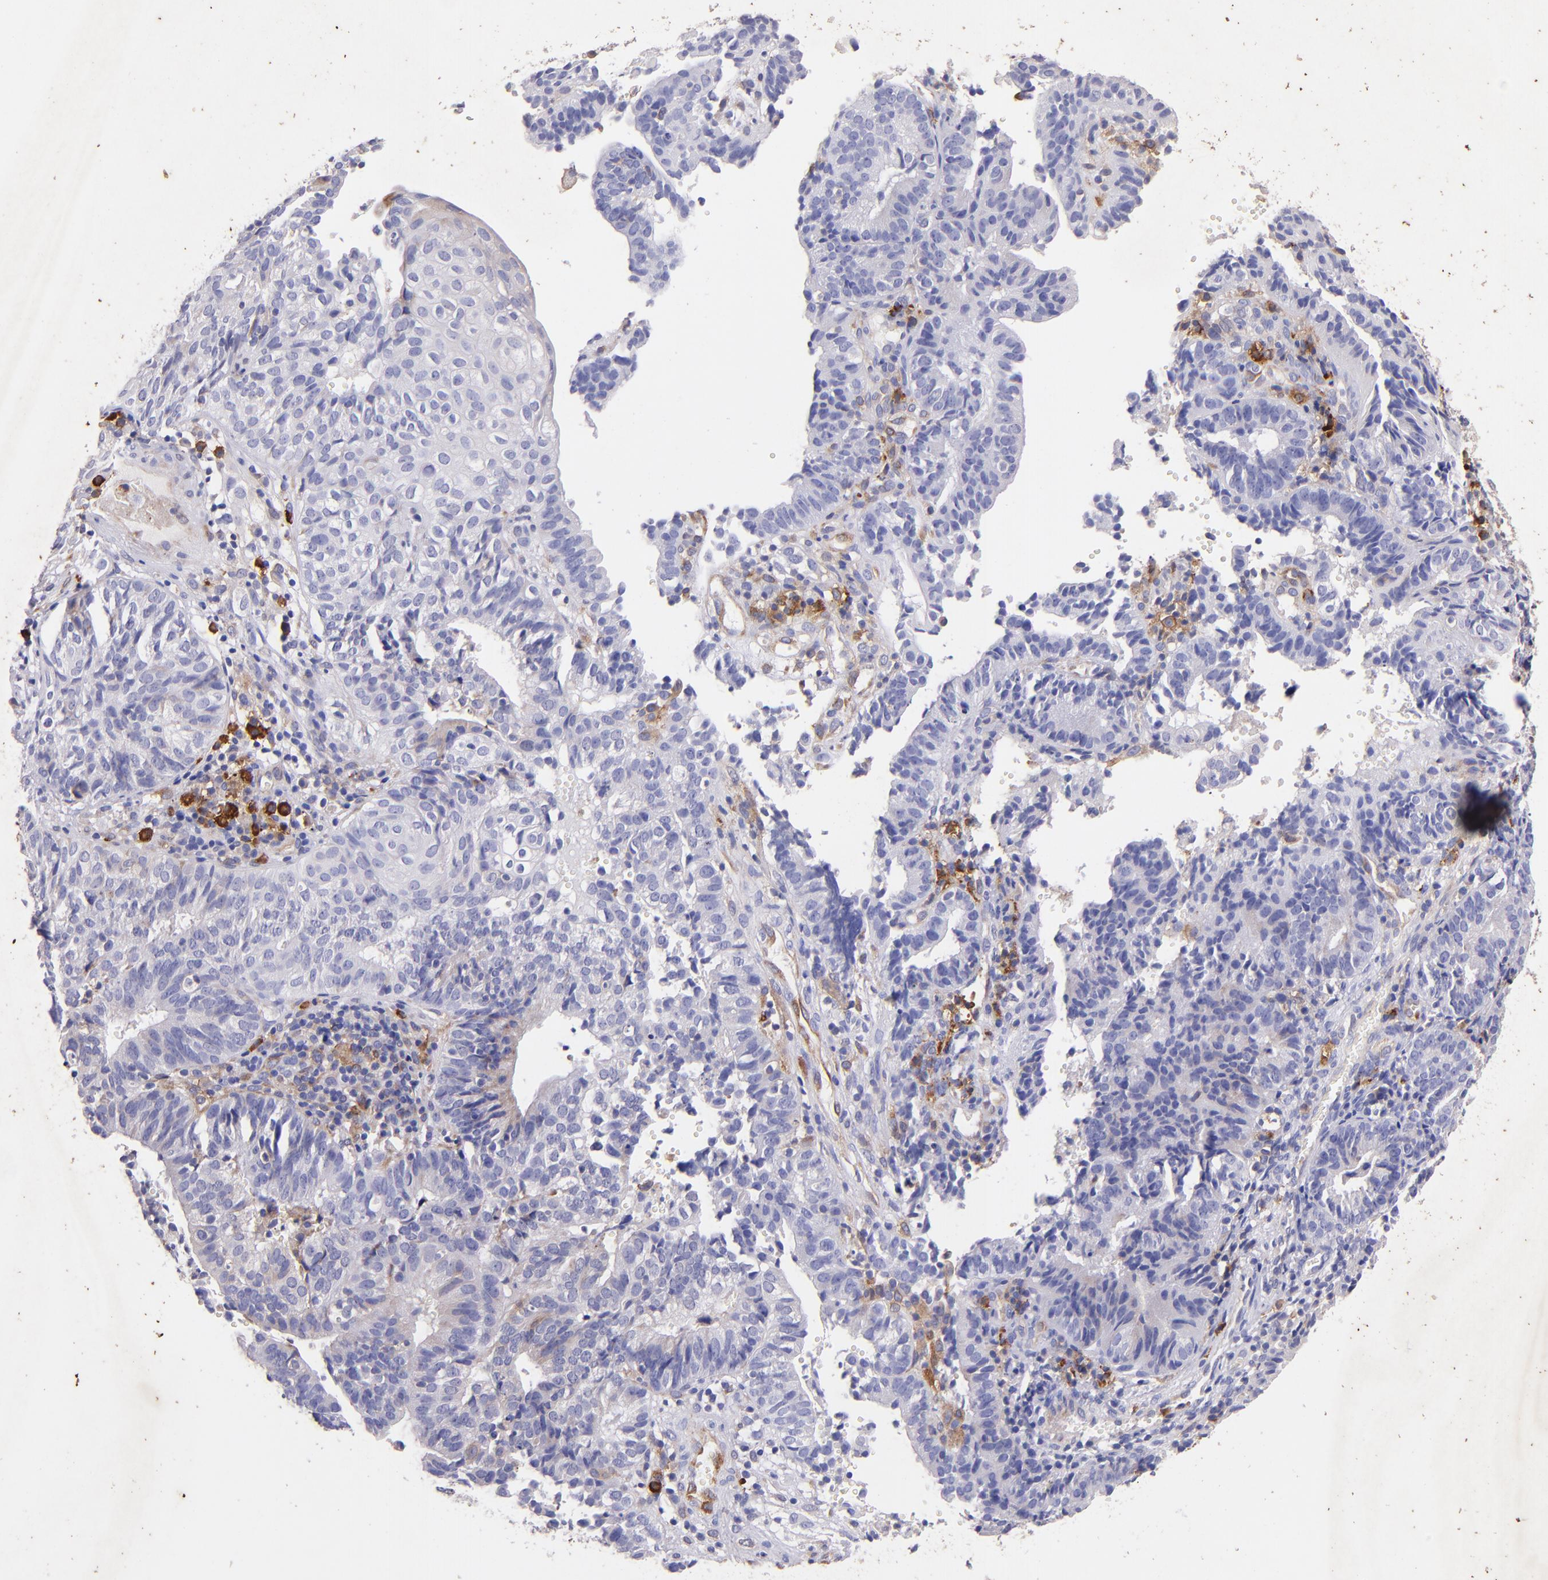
{"staining": {"intensity": "weak", "quantity": "25%-75%", "location": "cytoplasmic/membranous"}, "tissue": "cervical cancer", "cell_type": "Tumor cells", "image_type": "cancer", "snomed": [{"axis": "morphology", "description": "Adenocarcinoma, NOS"}, {"axis": "topography", "description": "Cervix"}], "caption": "This is an image of immunohistochemistry staining of cervical adenocarcinoma, which shows weak positivity in the cytoplasmic/membranous of tumor cells.", "gene": "RET", "patient": {"sex": "female", "age": 60}}